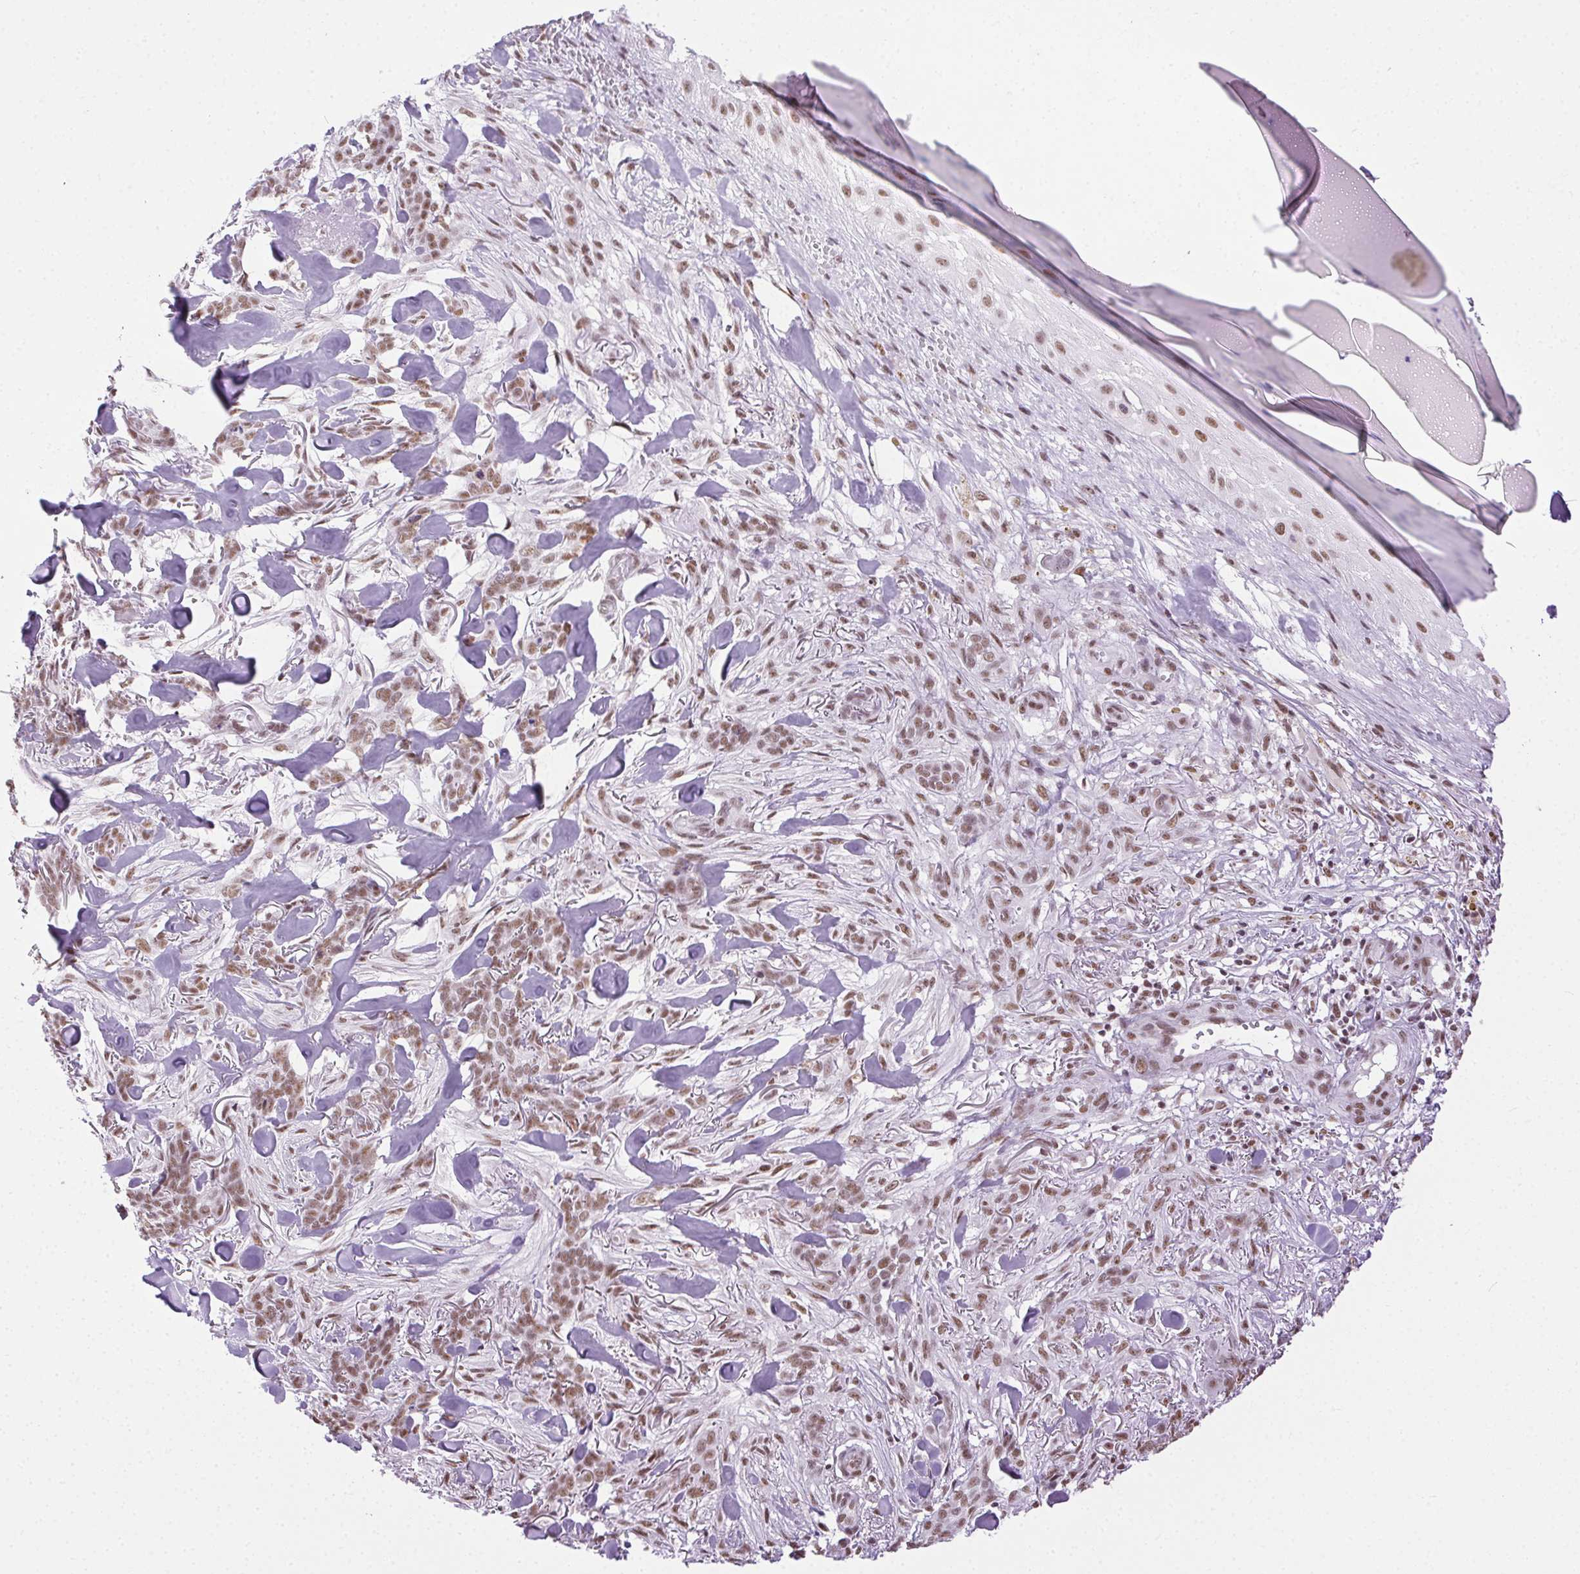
{"staining": {"intensity": "moderate", "quantity": ">75%", "location": "nuclear"}, "tissue": "skin cancer", "cell_type": "Tumor cells", "image_type": "cancer", "snomed": [{"axis": "morphology", "description": "Basal cell carcinoma"}, {"axis": "topography", "description": "Skin"}], "caption": "Moderate nuclear protein expression is identified in approximately >75% of tumor cells in basal cell carcinoma (skin). The staining was performed using DAB (3,3'-diaminobenzidine) to visualize the protein expression in brown, while the nuclei were stained in blue with hematoxylin (Magnification: 20x).", "gene": "TRA2B", "patient": {"sex": "female", "age": 61}}